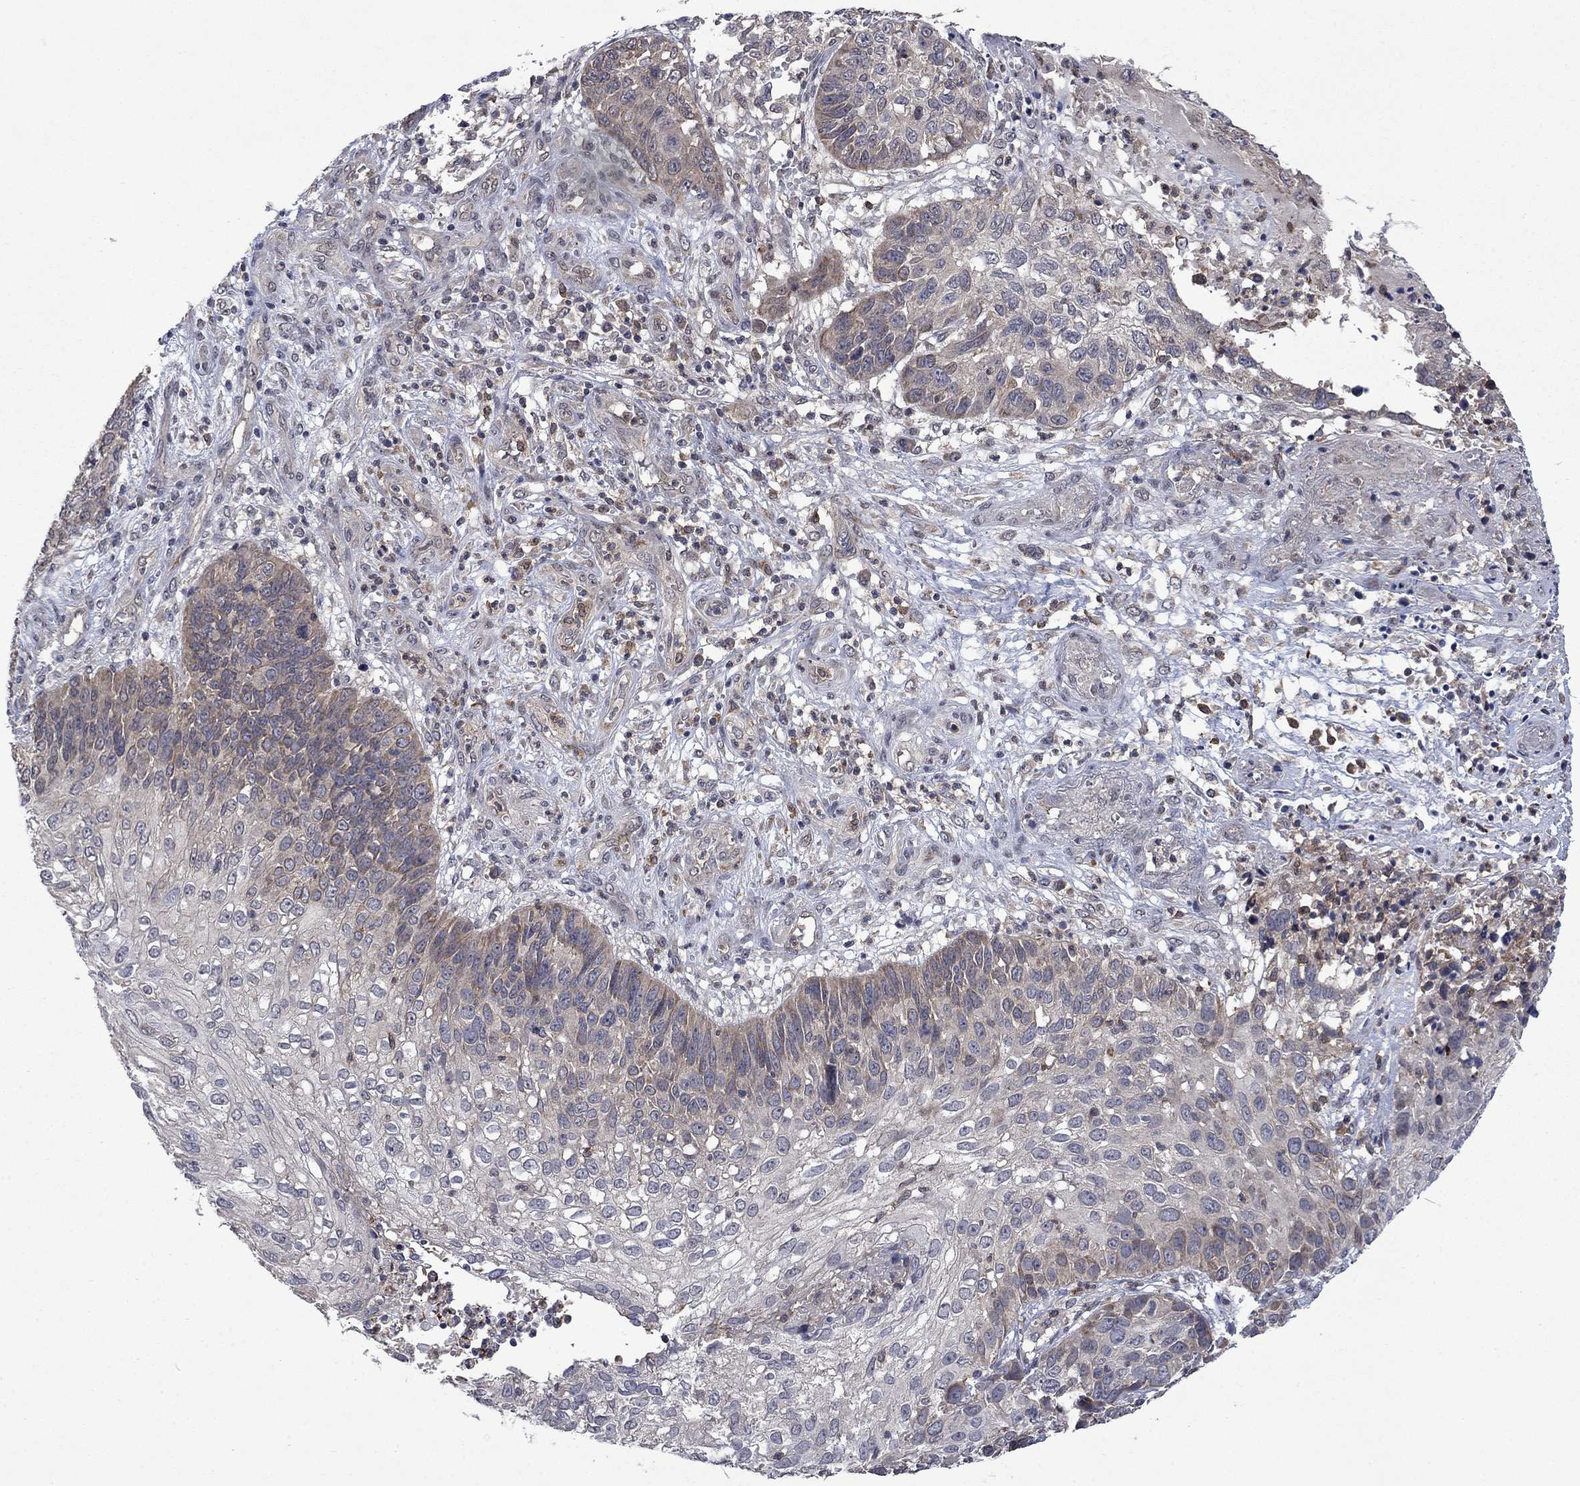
{"staining": {"intensity": "negative", "quantity": "none", "location": "none"}, "tissue": "skin cancer", "cell_type": "Tumor cells", "image_type": "cancer", "snomed": [{"axis": "morphology", "description": "Squamous cell carcinoma, NOS"}, {"axis": "topography", "description": "Skin"}], "caption": "The image displays no significant expression in tumor cells of skin cancer. The staining was performed using DAB (3,3'-diaminobenzidine) to visualize the protein expression in brown, while the nuclei were stained in blue with hematoxylin (Magnification: 20x).", "gene": "PPP1R9A", "patient": {"sex": "male", "age": 92}}